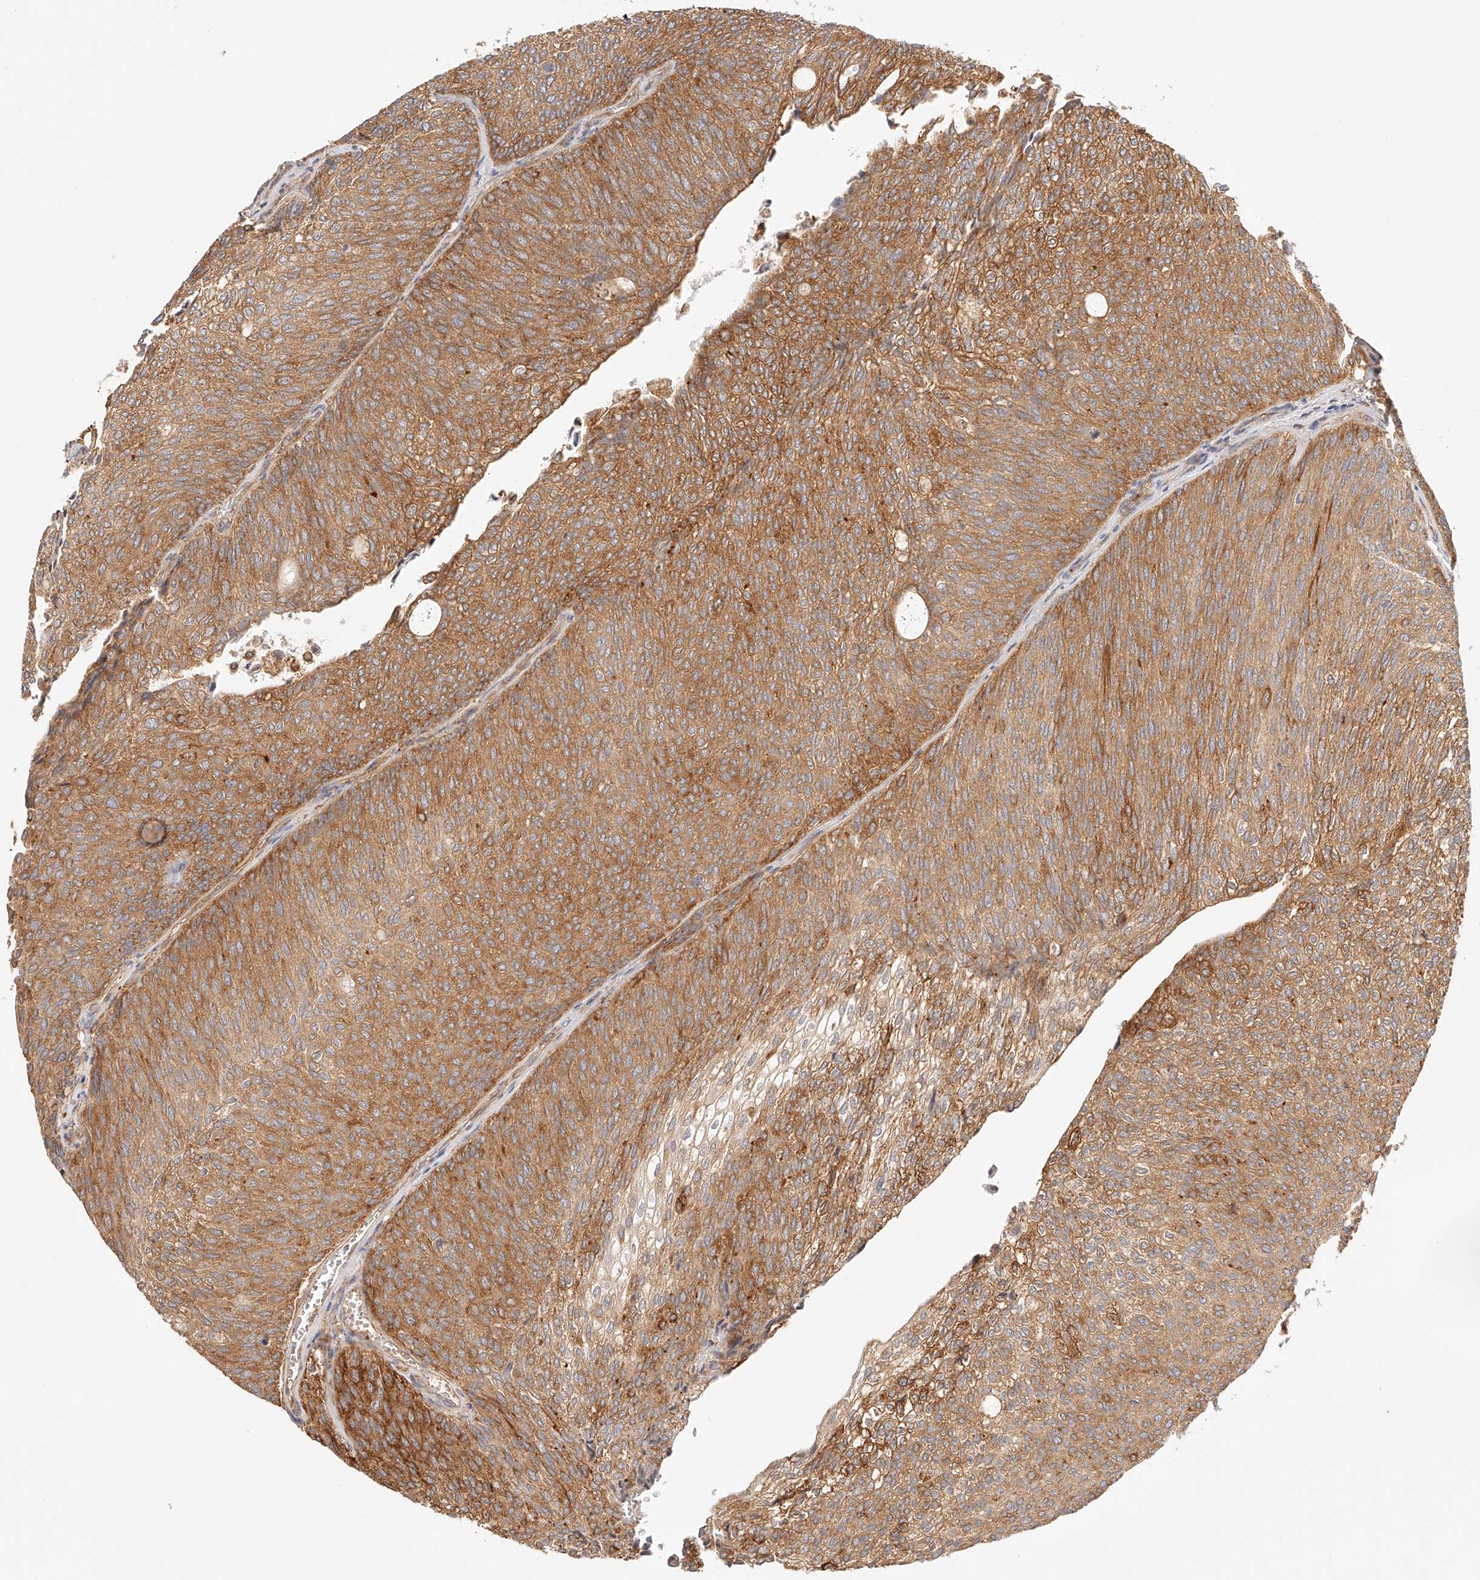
{"staining": {"intensity": "moderate", "quantity": ">75%", "location": "cytoplasmic/membranous"}, "tissue": "urothelial cancer", "cell_type": "Tumor cells", "image_type": "cancer", "snomed": [{"axis": "morphology", "description": "Urothelial carcinoma, Low grade"}, {"axis": "topography", "description": "Urinary bladder"}], "caption": "Immunohistochemistry micrograph of human urothelial cancer stained for a protein (brown), which reveals medium levels of moderate cytoplasmic/membranous positivity in approximately >75% of tumor cells.", "gene": "SYNC", "patient": {"sex": "female", "age": 79}}